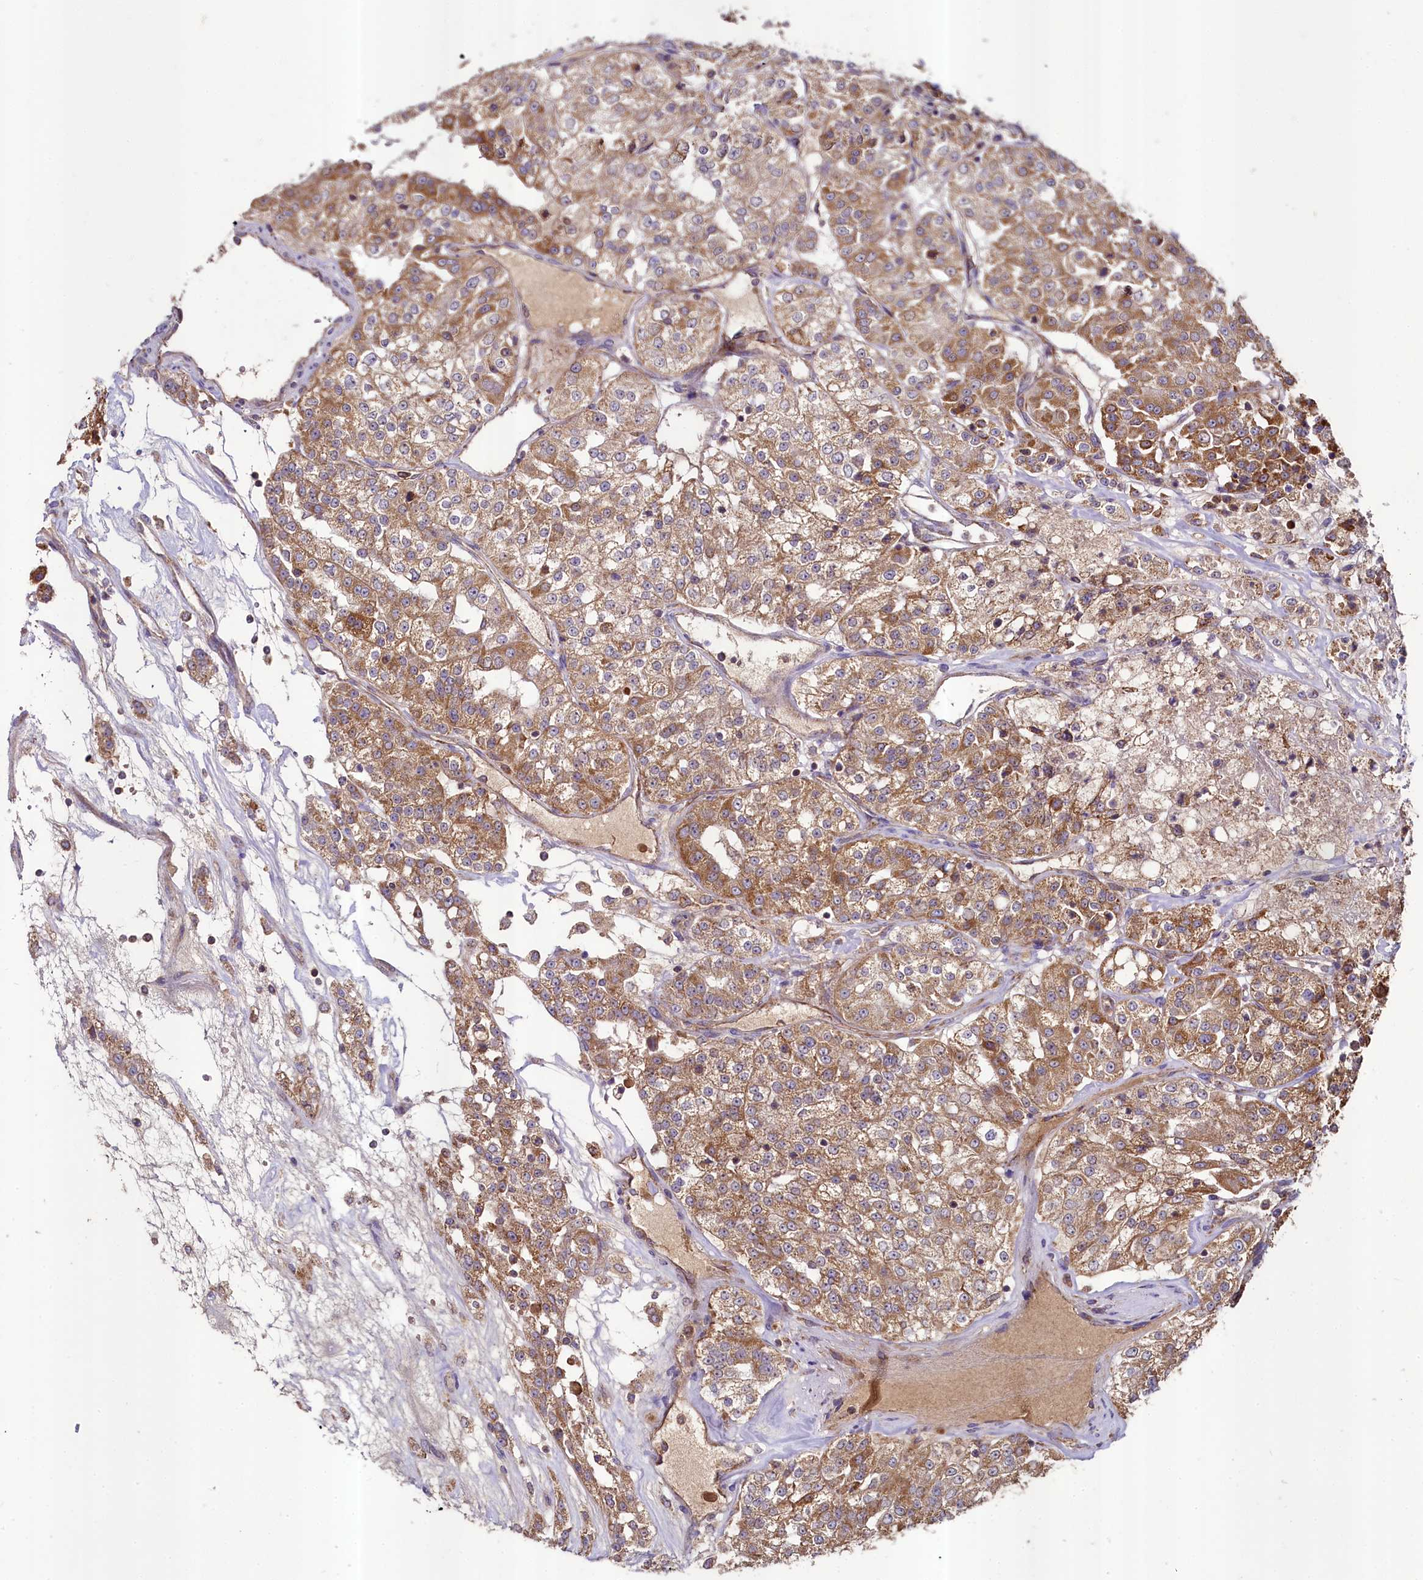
{"staining": {"intensity": "moderate", "quantity": ">75%", "location": "cytoplasmic/membranous"}, "tissue": "renal cancer", "cell_type": "Tumor cells", "image_type": "cancer", "snomed": [{"axis": "morphology", "description": "Adenocarcinoma, NOS"}, {"axis": "topography", "description": "Kidney"}], "caption": "Renal adenocarcinoma stained for a protein (brown) displays moderate cytoplasmic/membranous positive expression in about >75% of tumor cells.", "gene": "METTL4", "patient": {"sex": "female", "age": 63}}